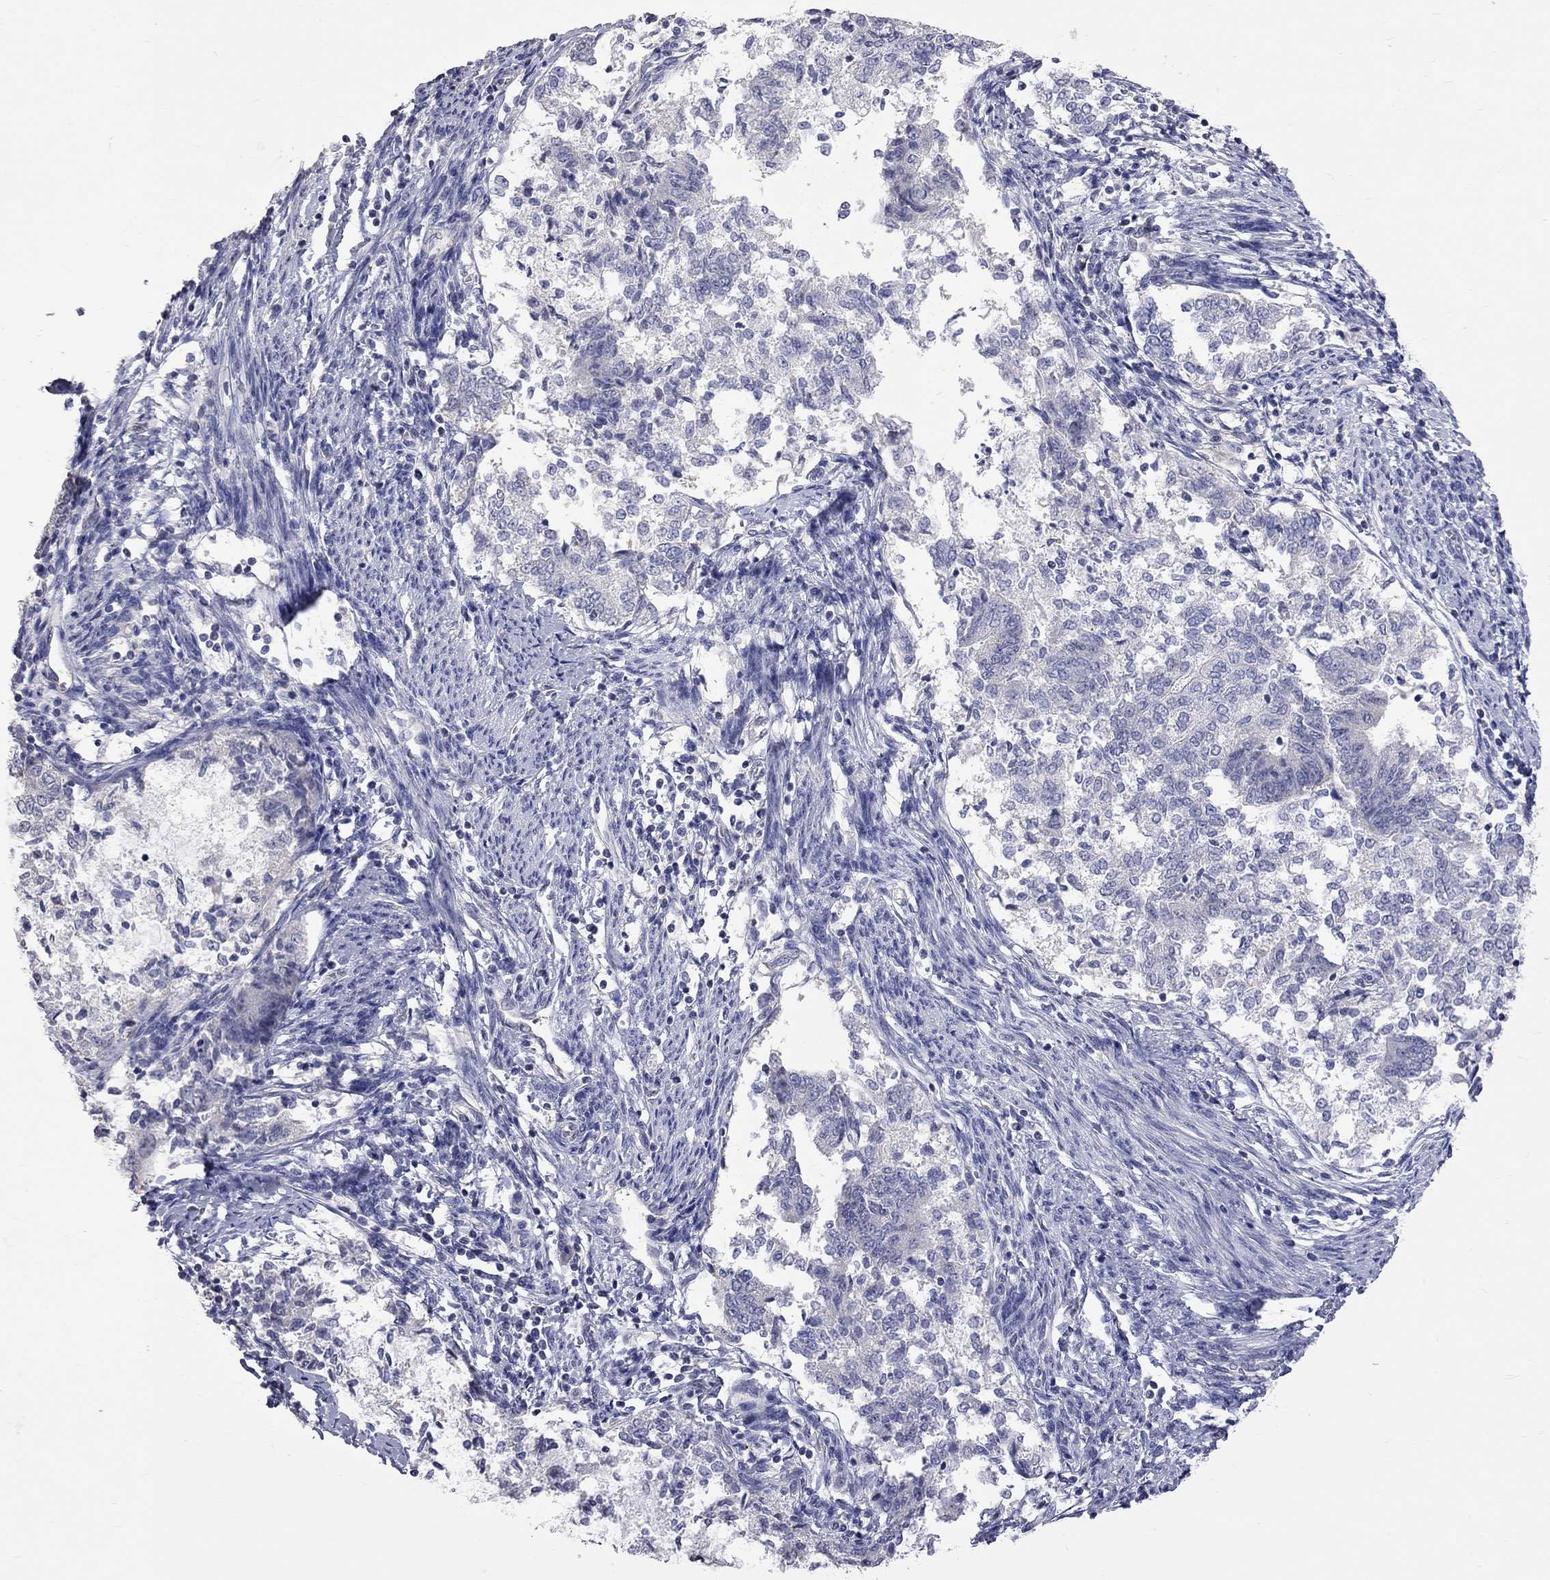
{"staining": {"intensity": "negative", "quantity": "none", "location": "none"}, "tissue": "endometrial cancer", "cell_type": "Tumor cells", "image_type": "cancer", "snomed": [{"axis": "morphology", "description": "Adenocarcinoma, NOS"}, {"axis": "topography", "description": "Endometrium"}], "caption": "The image demonstrates no significant expression in tumor cells of endometrial cancer.", "gene": "OPRK1", "patient": {"sex": "female", "age": 65}}